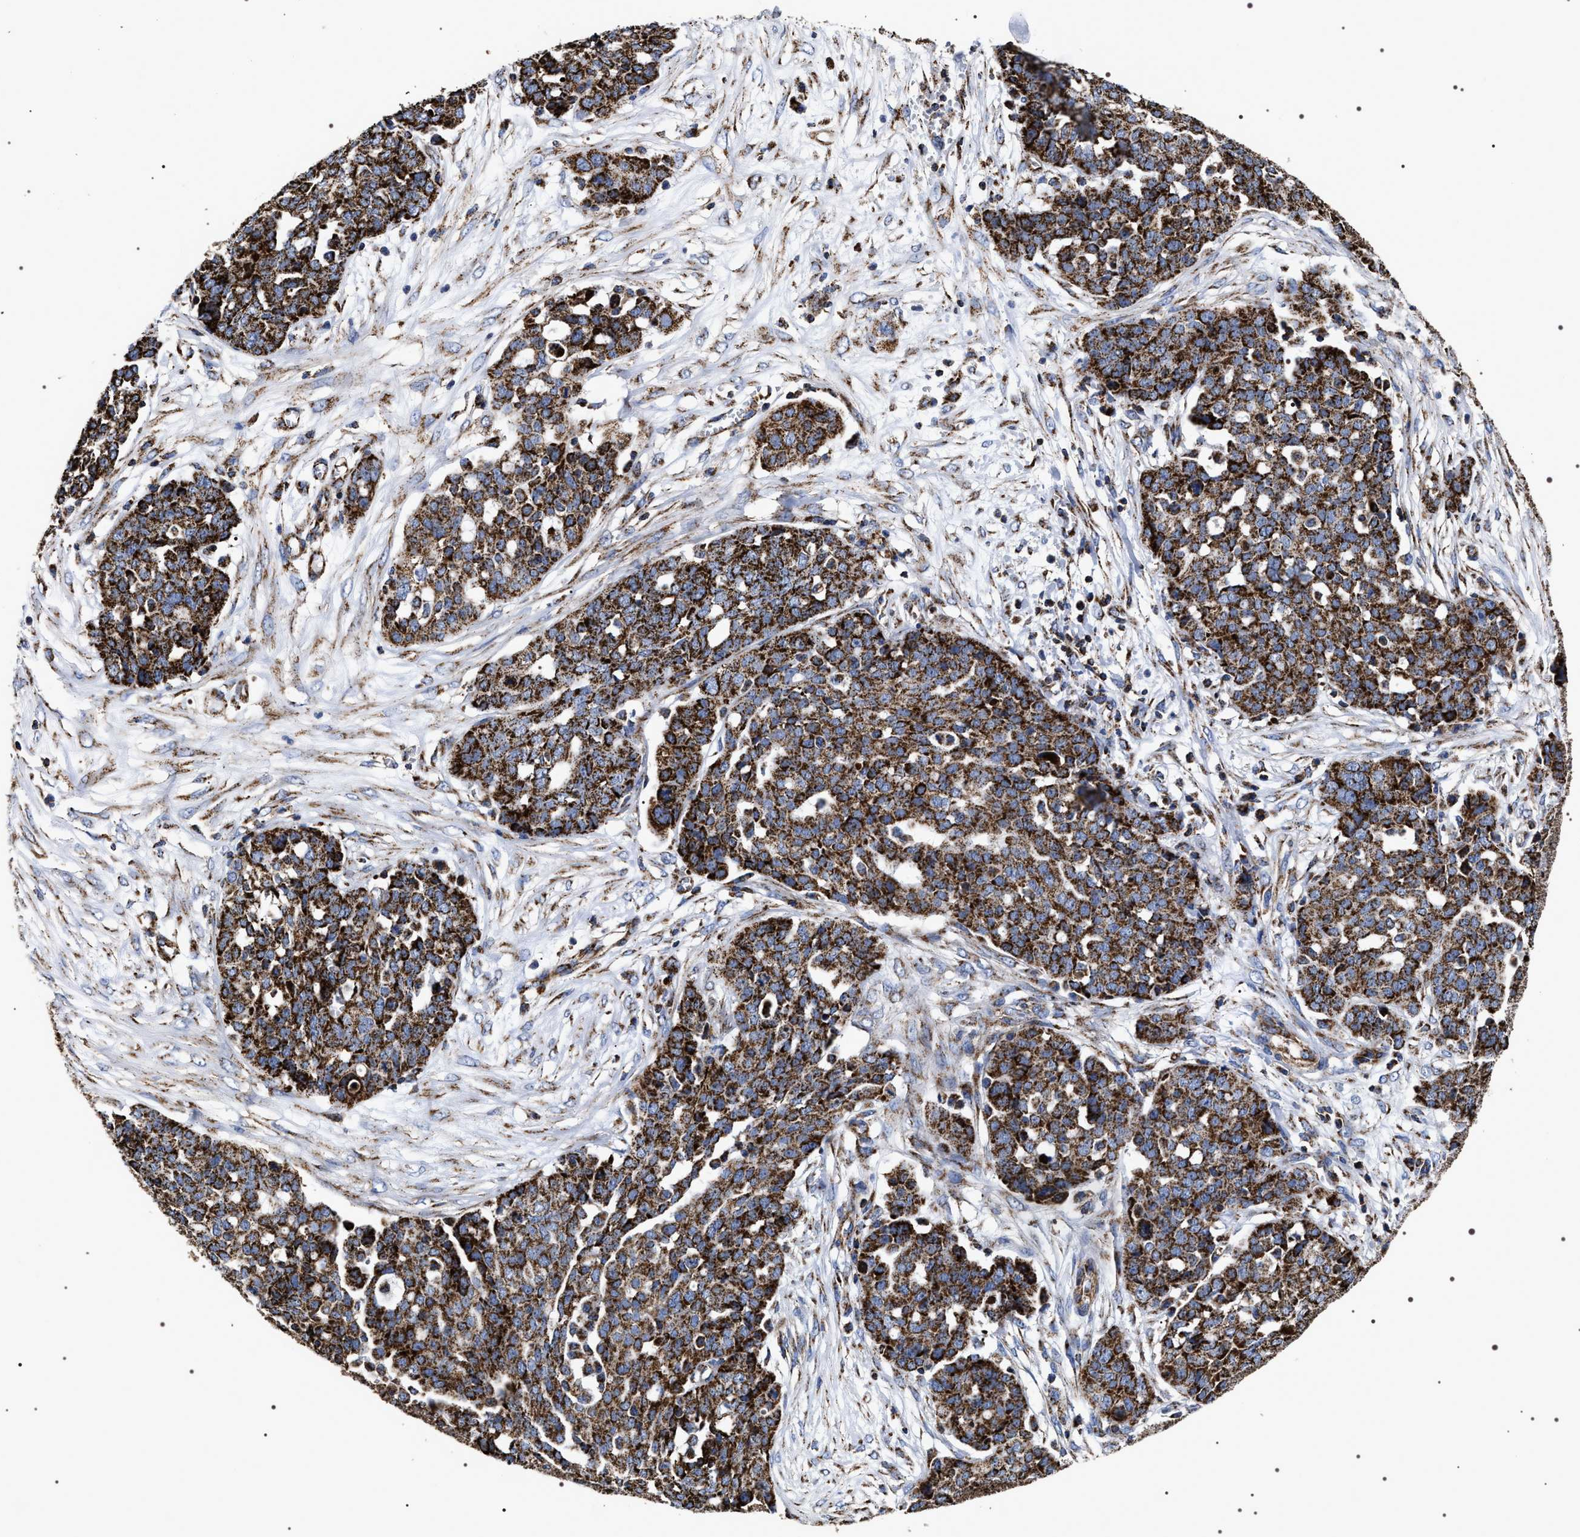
{"staining": {"intensity": "strong", "quantity": ">75%", "location": "cytoplasmic/membranous"}, "tissue": "ovarian cancer", "cell_type": "Tumor cells", "image_type": "cancer", "snomed": [{"axis": "morphology", "description": "Cystadenocarcinoma, serous, NOS"}, {"axis": "topography", "description": "Soft tissue"}, {"axis": "topography", "description": "Ovary"}], "caption": "Human ovarian cancer stained with a protein marker reveals strong staining in tumor cells.", "gene": "COG5", "patient": {"sex": "female", "age": 57}}